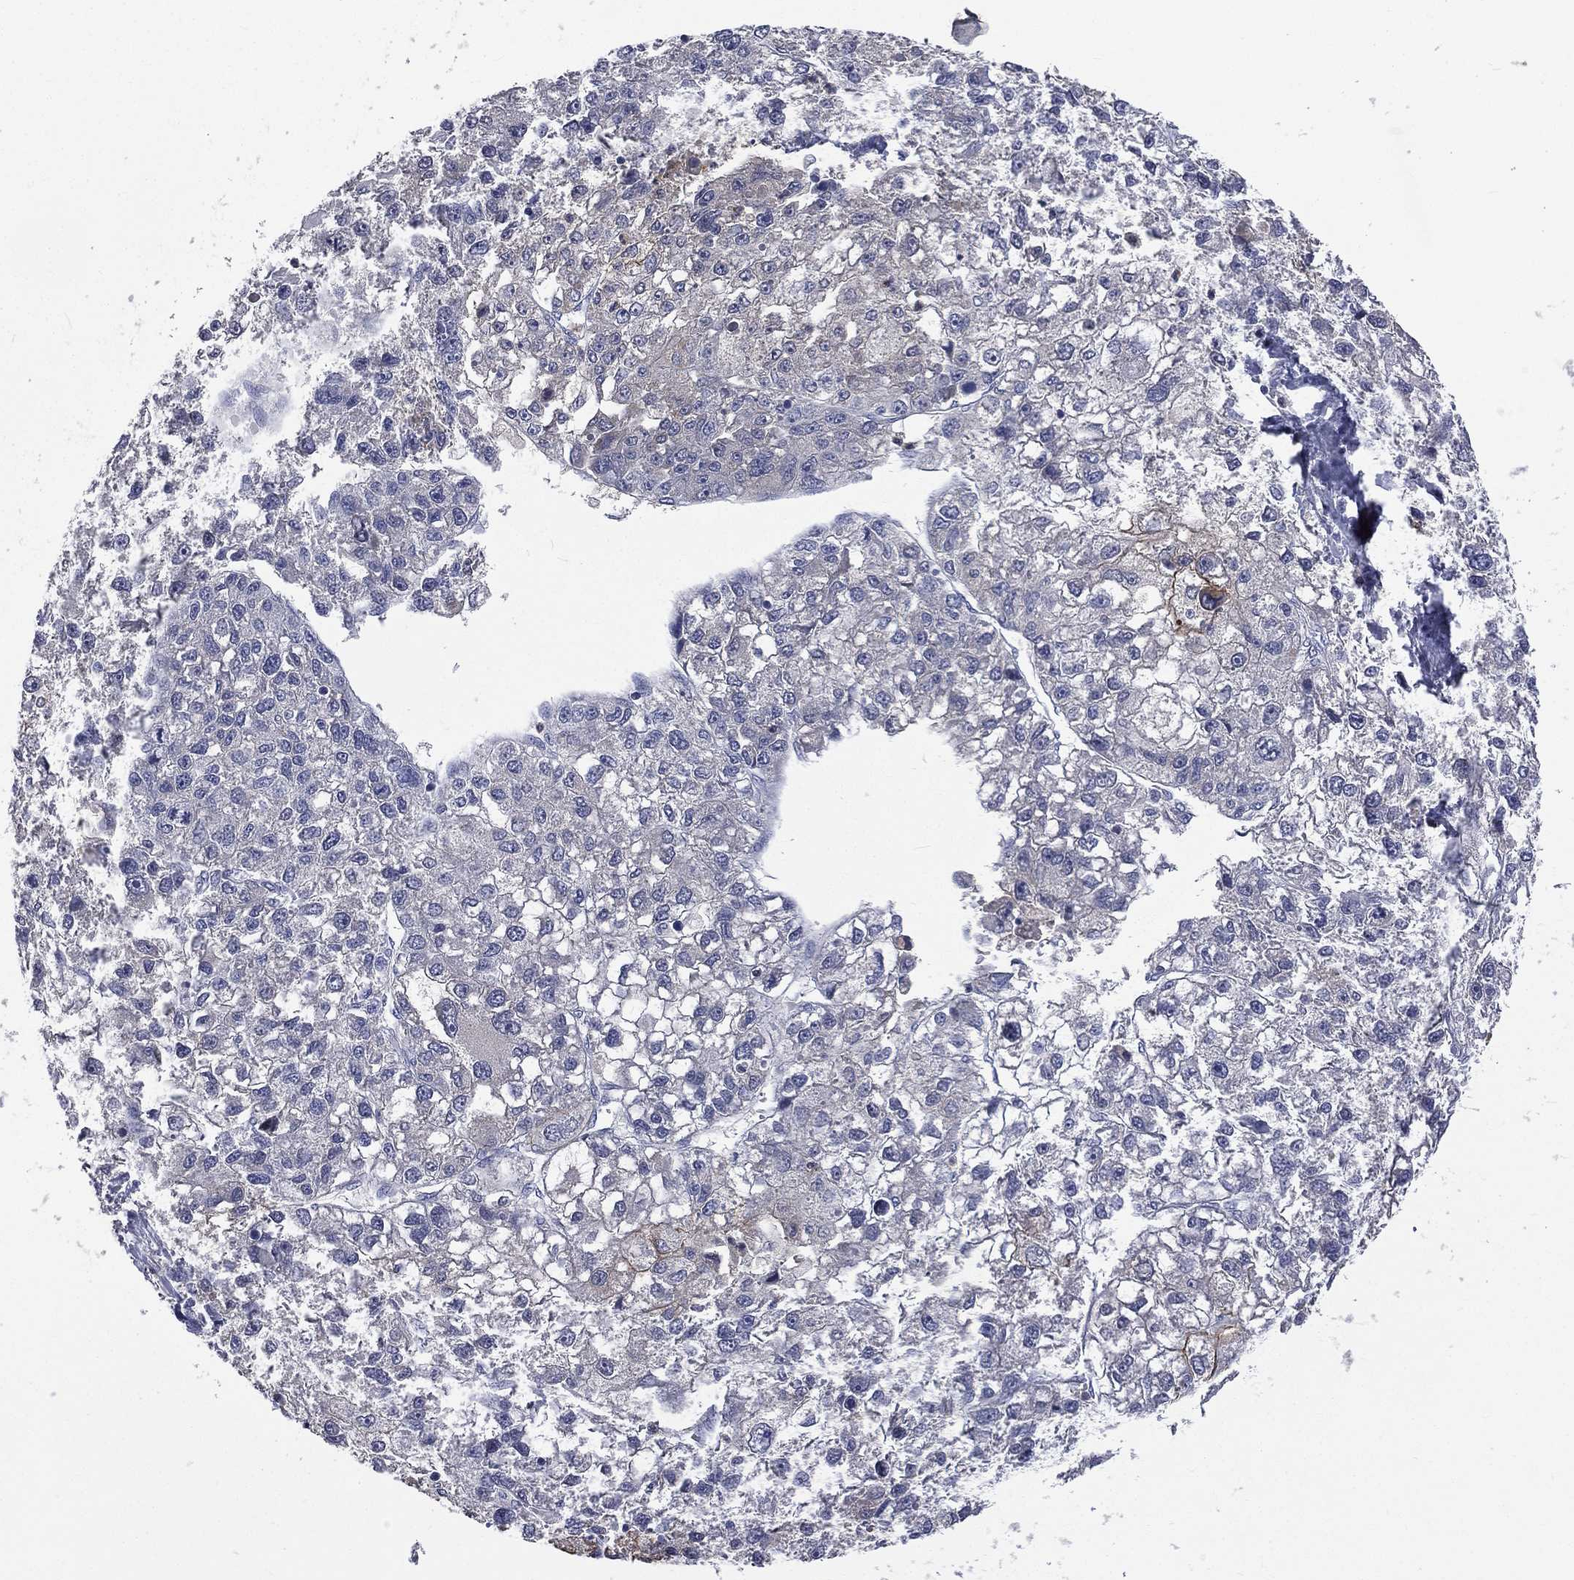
{"staining": {"intensity": "negative", "quantity": "none", "location": "none"}, "tissue": "liver cancer", "cell_type": "Tumor cells", "image_type": "cancer", "snomed": [{"axis": "morphology", "description": "Carcinoma, Hepatocellular, NOS"}, {"axis": "topography", "description": "Liver"}], "caption": "Immunohistochemistry photomicrograph of human liver cancer stained for a protein (brown), which exhibits no positivity in tumor cells. Brightfield microscopy of immunohistochemistry stained with DAB (brown) and hematoxylin (blue), captured at high magnification.", "gene": "CA12", "patient": {"sex": "male", "age": 56}}